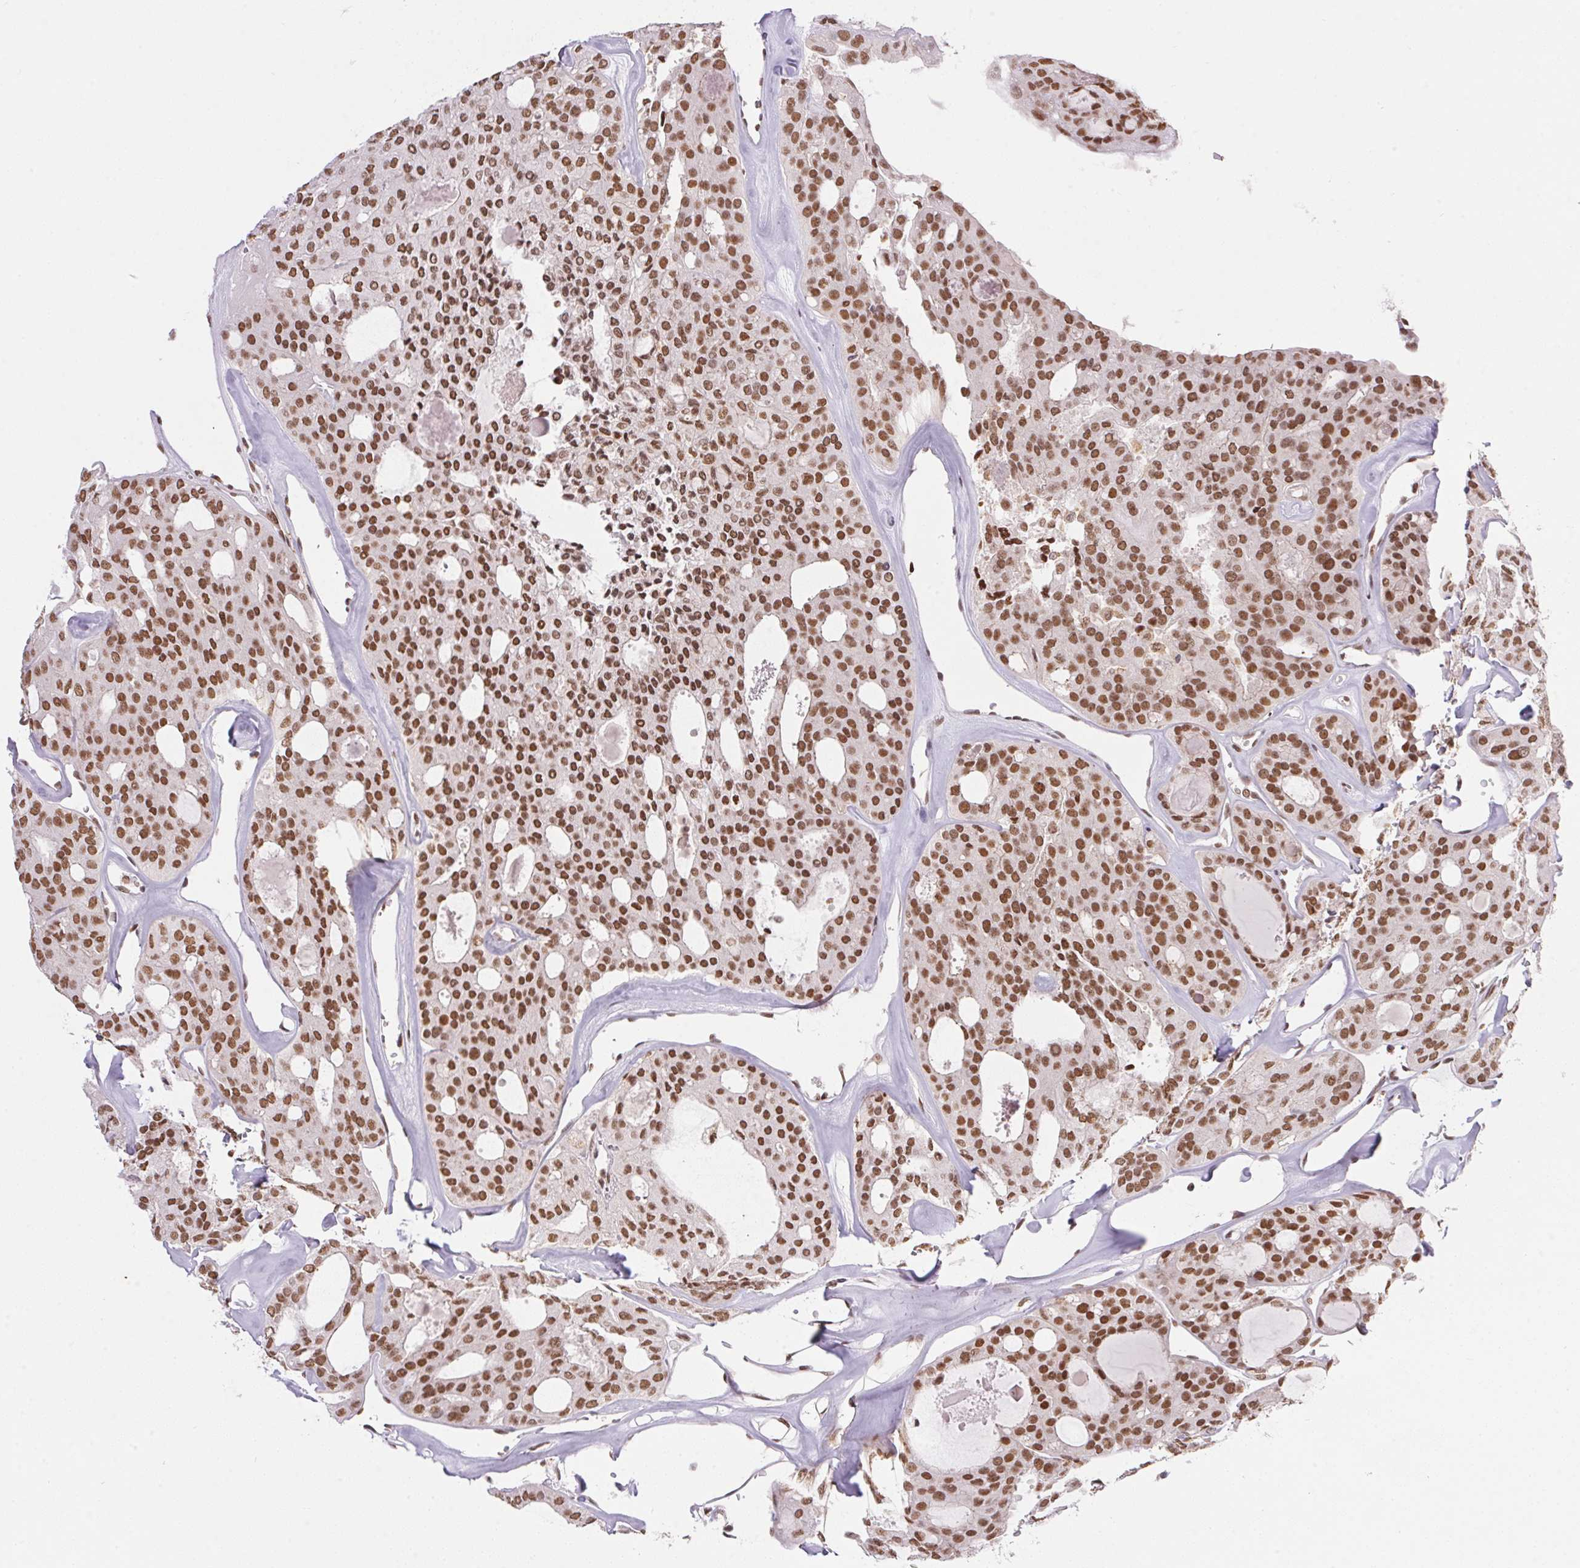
{"staining": {"intensity": "strong", "quantity": ">75%", "location": "nuclear"}, "tissue": "thyroid cancer", "cell_type": "Tumor cells", "image_type": "cancer", "snomed": [{"axis": "morphology", "description": "Follicular adenoma carcinoma, NOS"}, {"axis": "topography", "description": "Thyroid gland"}], "caption": "A high-resolution image shows immunohistochemistry staining of thyroid follicular adenoma carcinoma, which reveals strong nuclear positivity in approximately >75% of tumor cells.", "gene": "NFE2L1", "patient": {"sex": "male", "age": 75}}